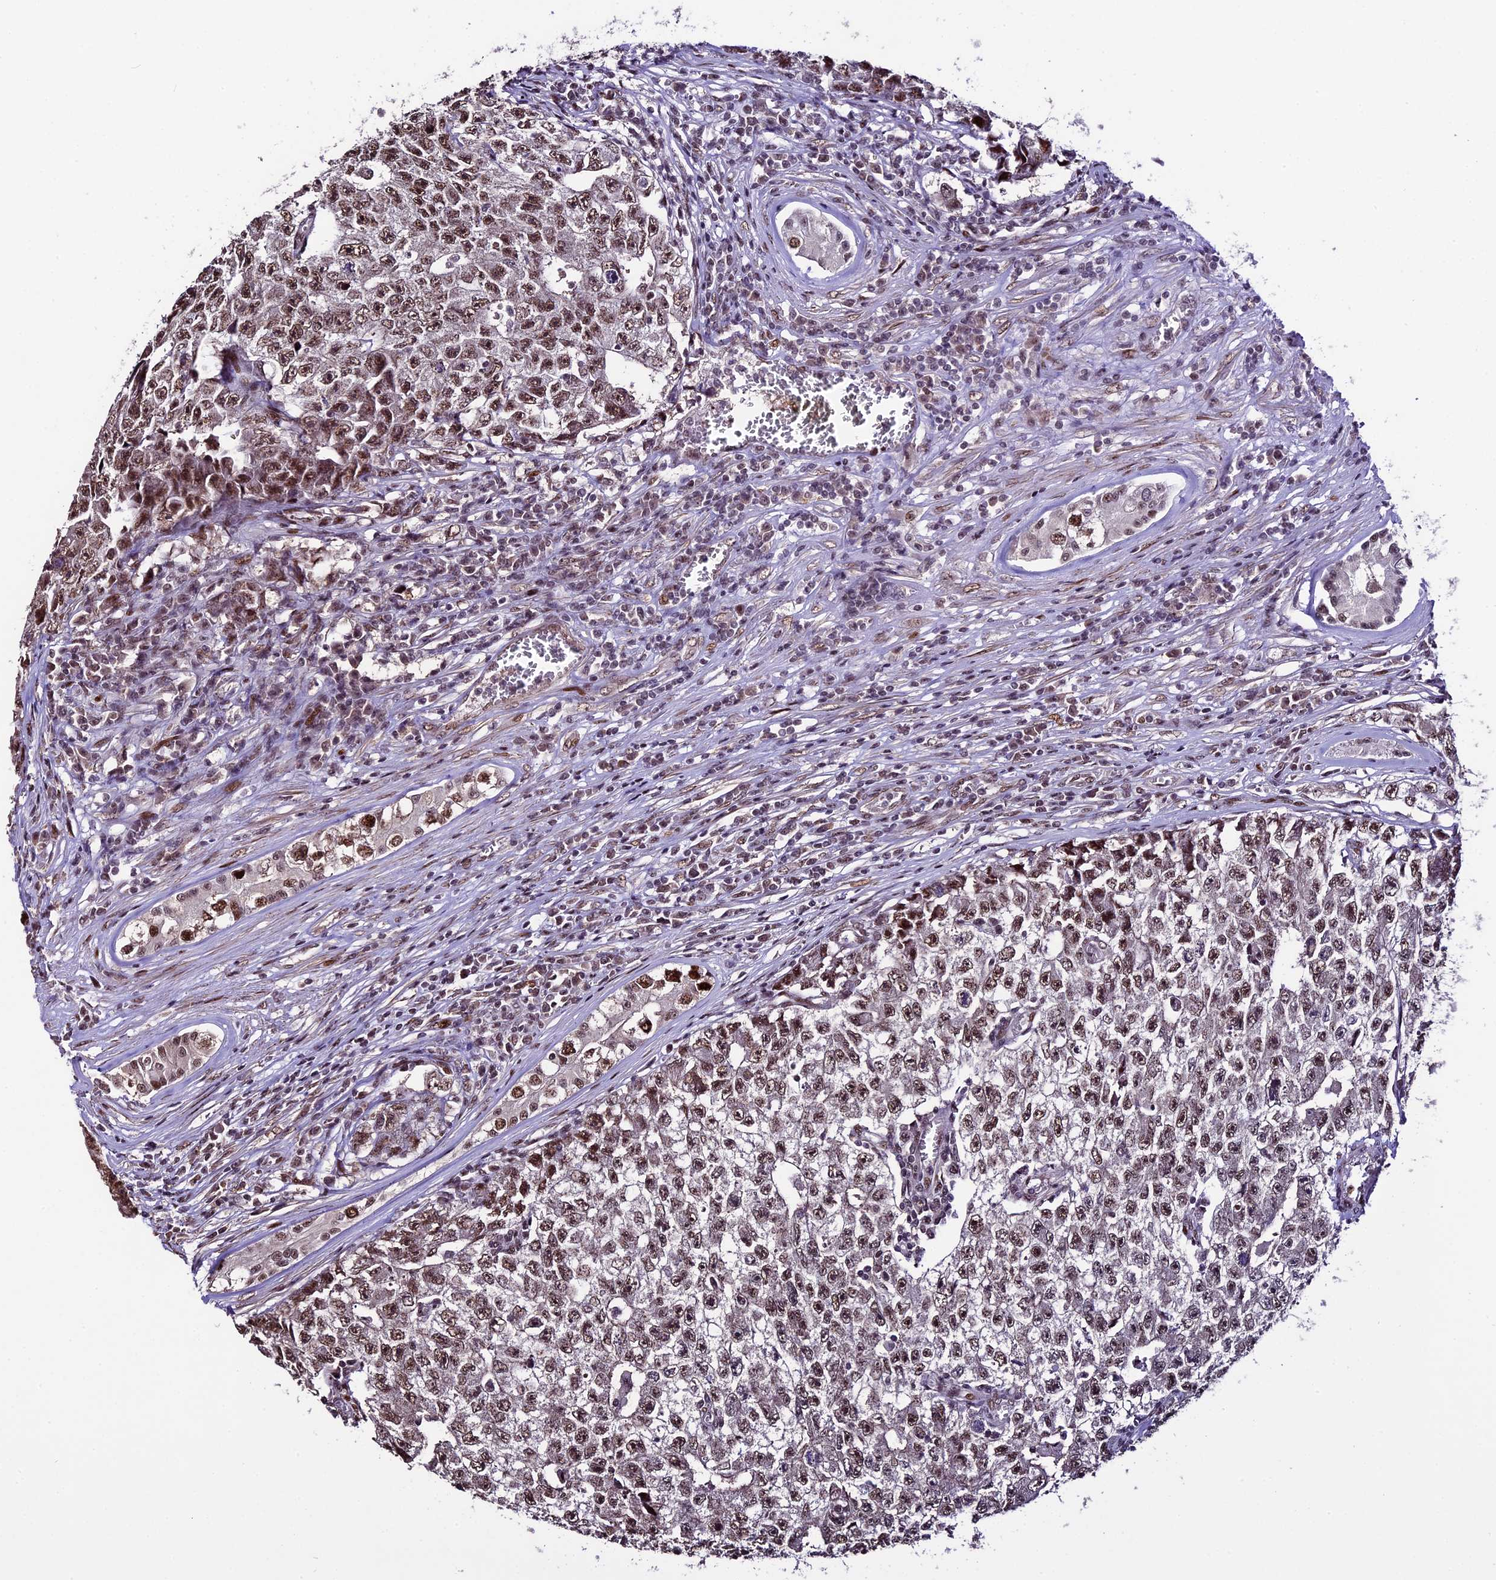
{"staining": {"intensity": "moderate", "quantity": ">75%", "location": "nuclear"}, "tissue": "testis cancer", "cell_type": "Tumor cells", "image_type": "cancer", "snomed": [{"axis": "morphology", "description": "Carcinoma, Embryonal, NOS"}, {"axis": "topography", "description": "Testis"}], "caption": "Moderate nuclear expression for a protein is present in approximately >75% of tumor cells of embryonal carcinoma (testis) using immunohistochemistry (IHC).", "gene": "TCP11L2", "patient": {"sex": "male", "age": 17}}